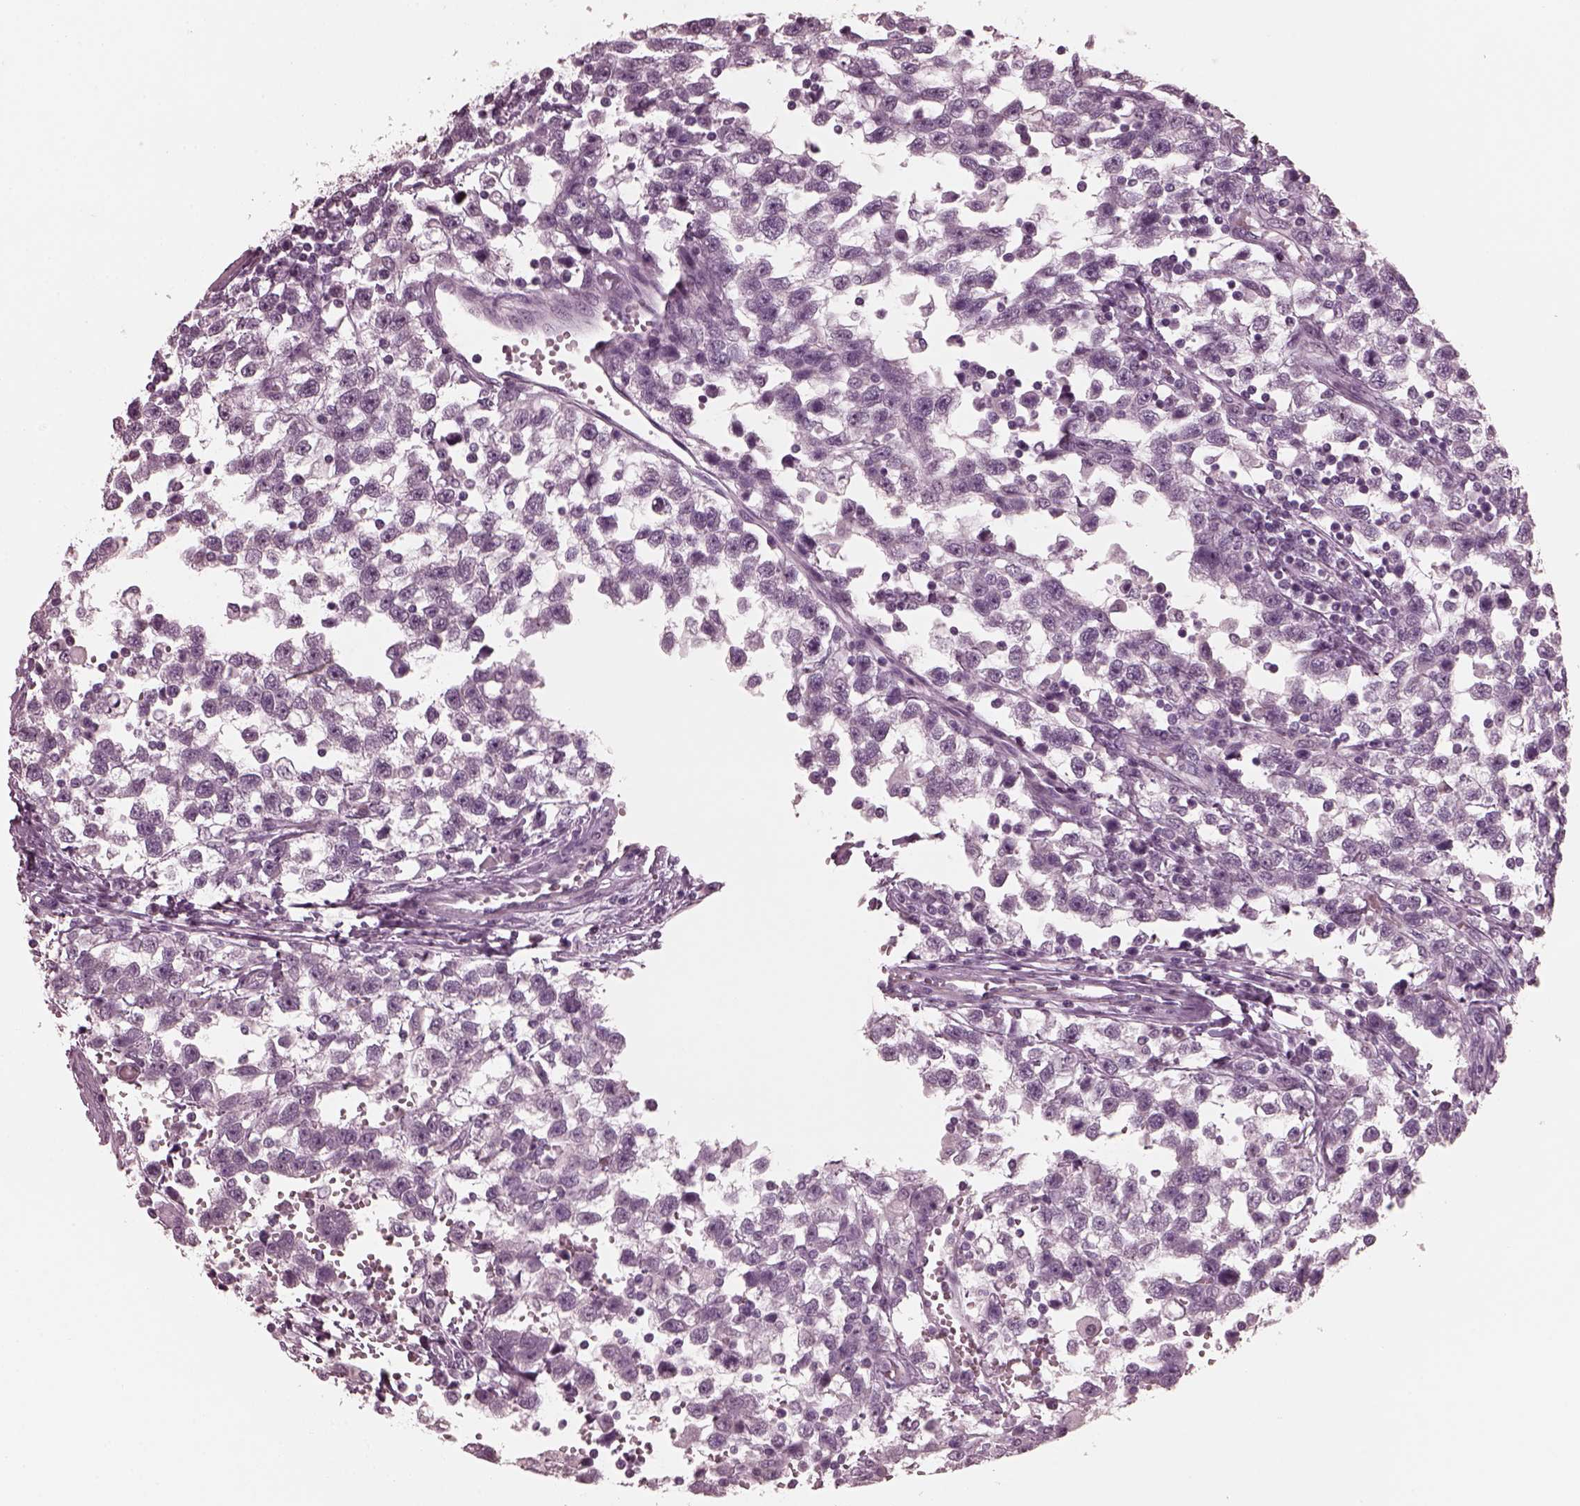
{"staining": {"intensity": "negative", "quantity": "none", "location": "none"}, "tissue": "testis cancer", "cell_type": "Tumor cells", "image_type": "cancer", "snomed": [{"axis": "morphology", "description": "Seminoma, NOS"}, {"axis": "topography", "description": "Testis"}], "caption": "This is a histopathology image of immunohistochemistry (IHC) staining of seminoma (testis), which shows no staining in tumor cells.", "gene": "CGA", "patient": {"sex": "male", "age": 34}}